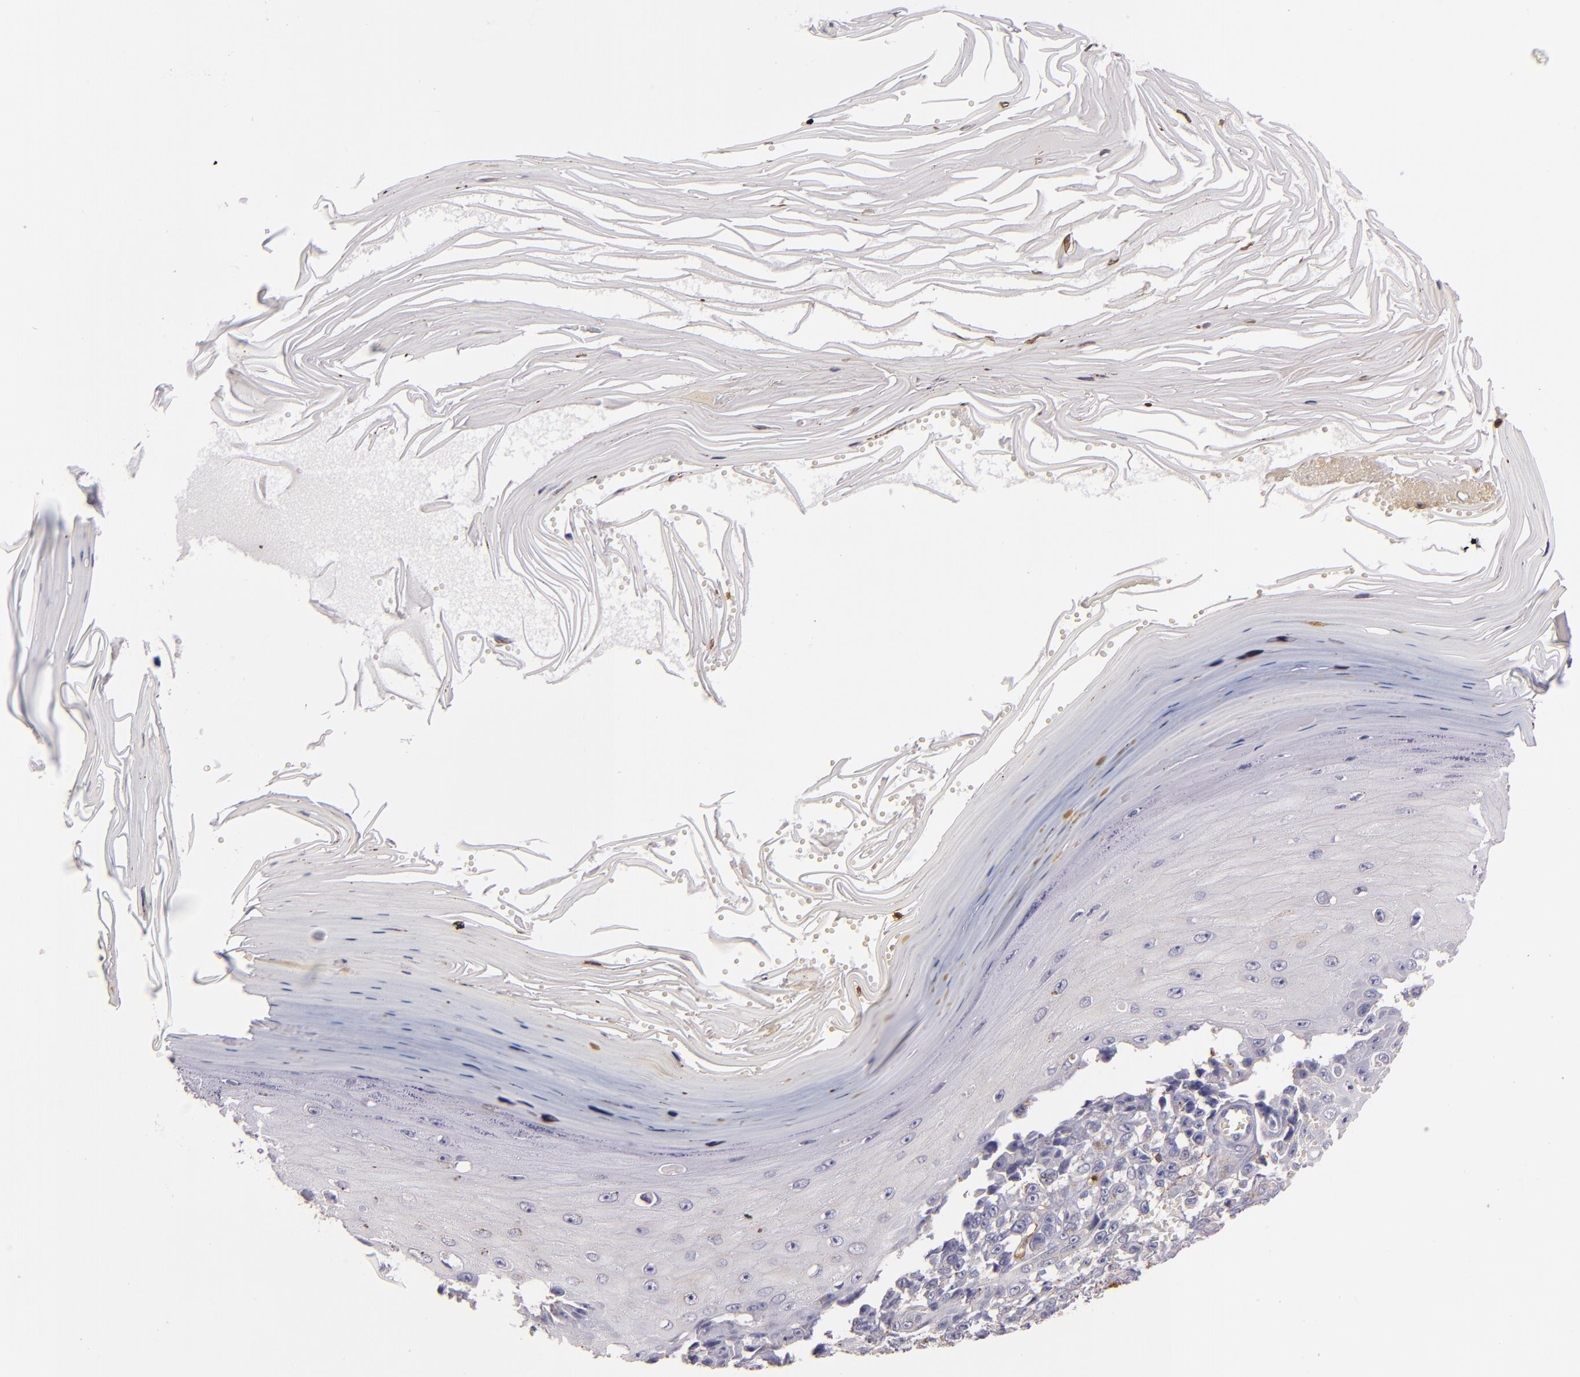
{"staining": {"intensity": "negative", "quantity": "none", "location": "none"}, "tissue": "melanoma", "cell_type": "Tumor cells", "image_type": "cancer", "snomed": [{"axis": "morphology", "description": "Malignant melanoma, NOS"}, {"axis": "topography", "description": "Skin"}], "caption": "IHC of malignant melanoma reveals no expression in tumor cells.", "gene": "C5AR1", "patient": {"sex": "female", "age": 82}}